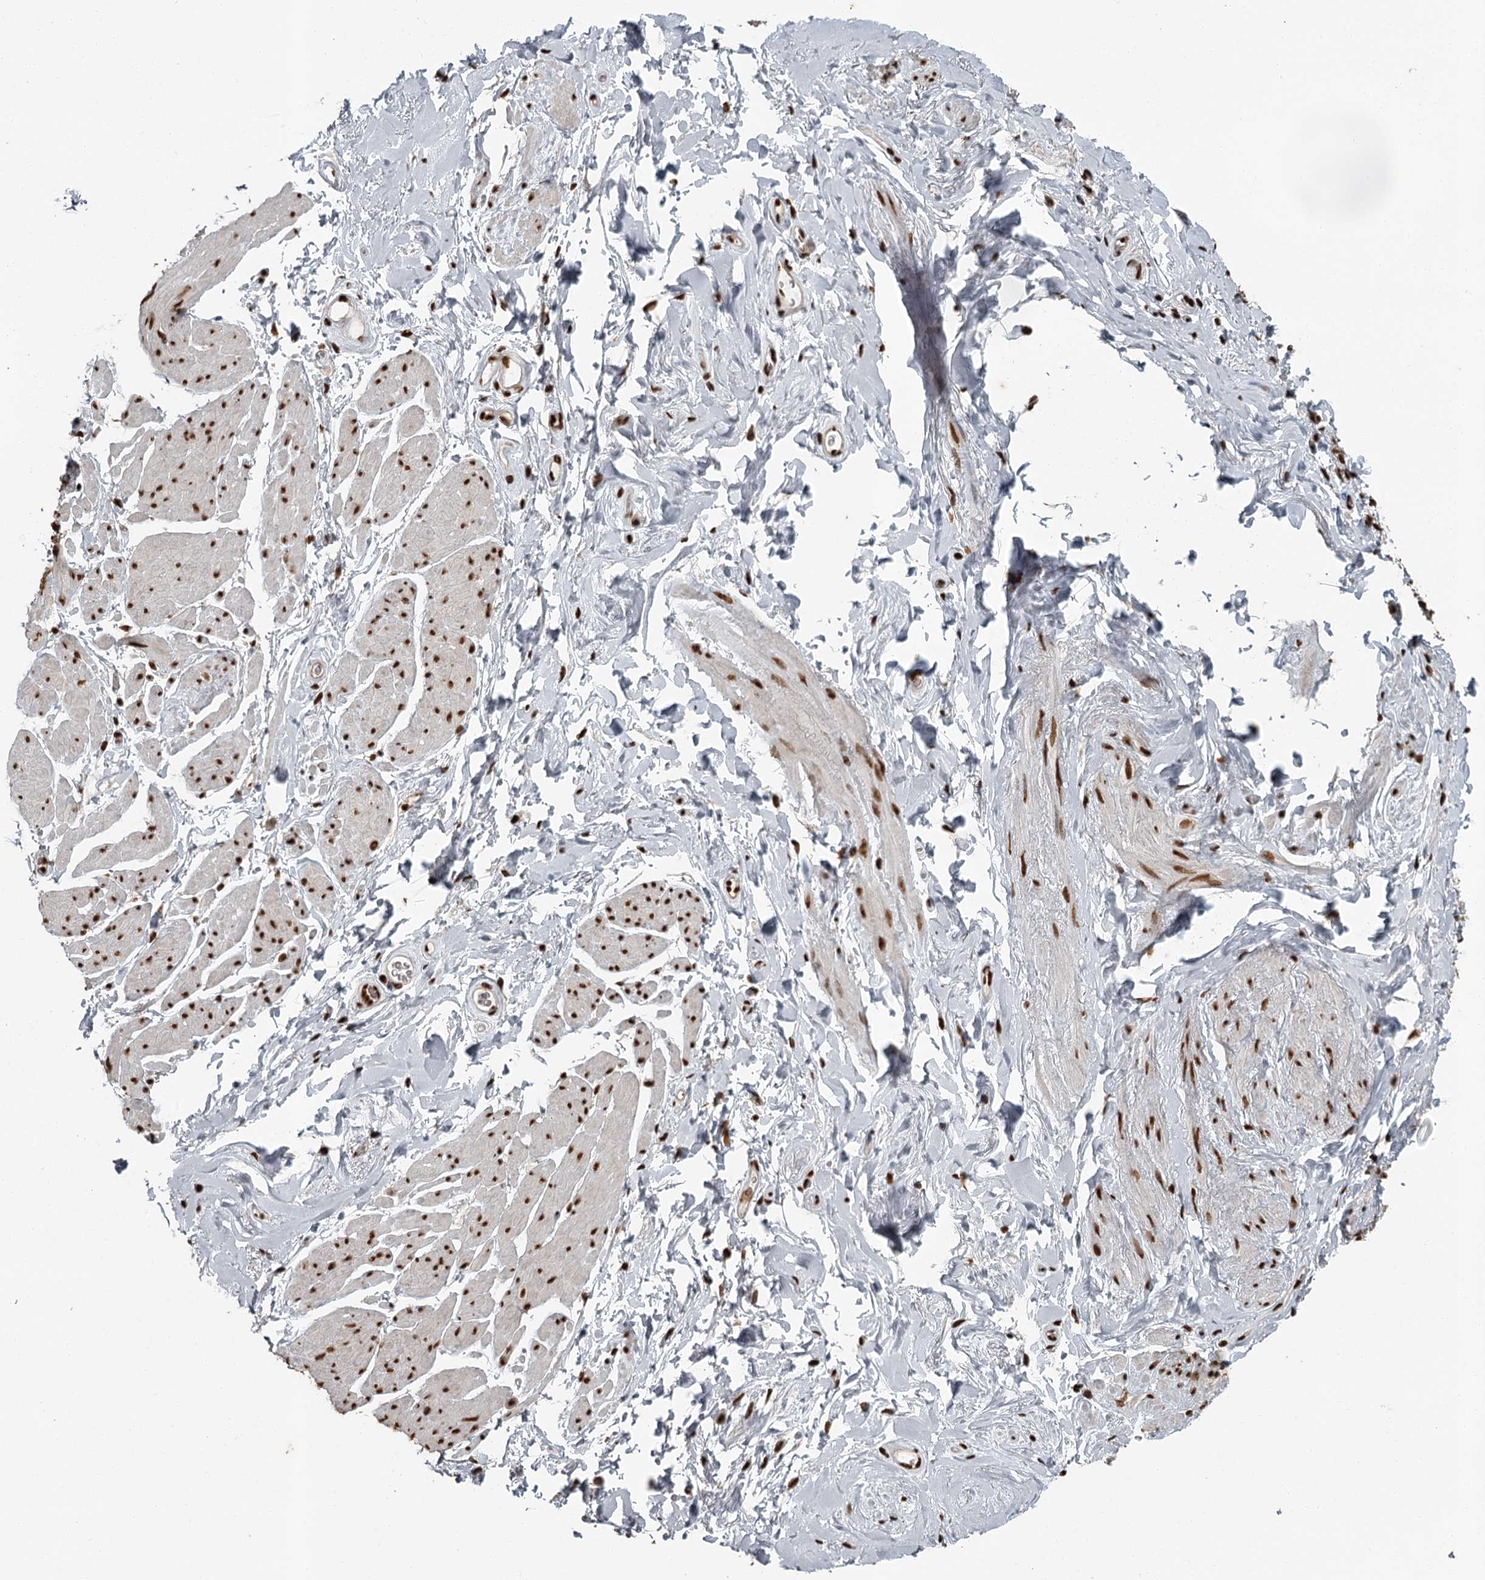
{"staining": {"intensity": "moderate", "quantity": ">75%", "location": "nuclear"}, "tissue": "smooth muscle", "cell_type": "Smooth muscle cells", "image_type": "normal", "snomed": [{"axis": "morphology", "description": "Normal tissue, NOS"}, {"axis": "topography", "description": "Smooth muscle"}, {"axis": "topography", "description": "Peripheral nerve tissue"}], "caption": "Smooth muscle cells exhibit medium levels of moderate nuclear positivity in approximately >75% of cells in benign human smooth muscle. (IHC, brightfield microscopy, high magnification).", "gene": "RBBP7", "patient": {"sex": "male", "age": 69}}